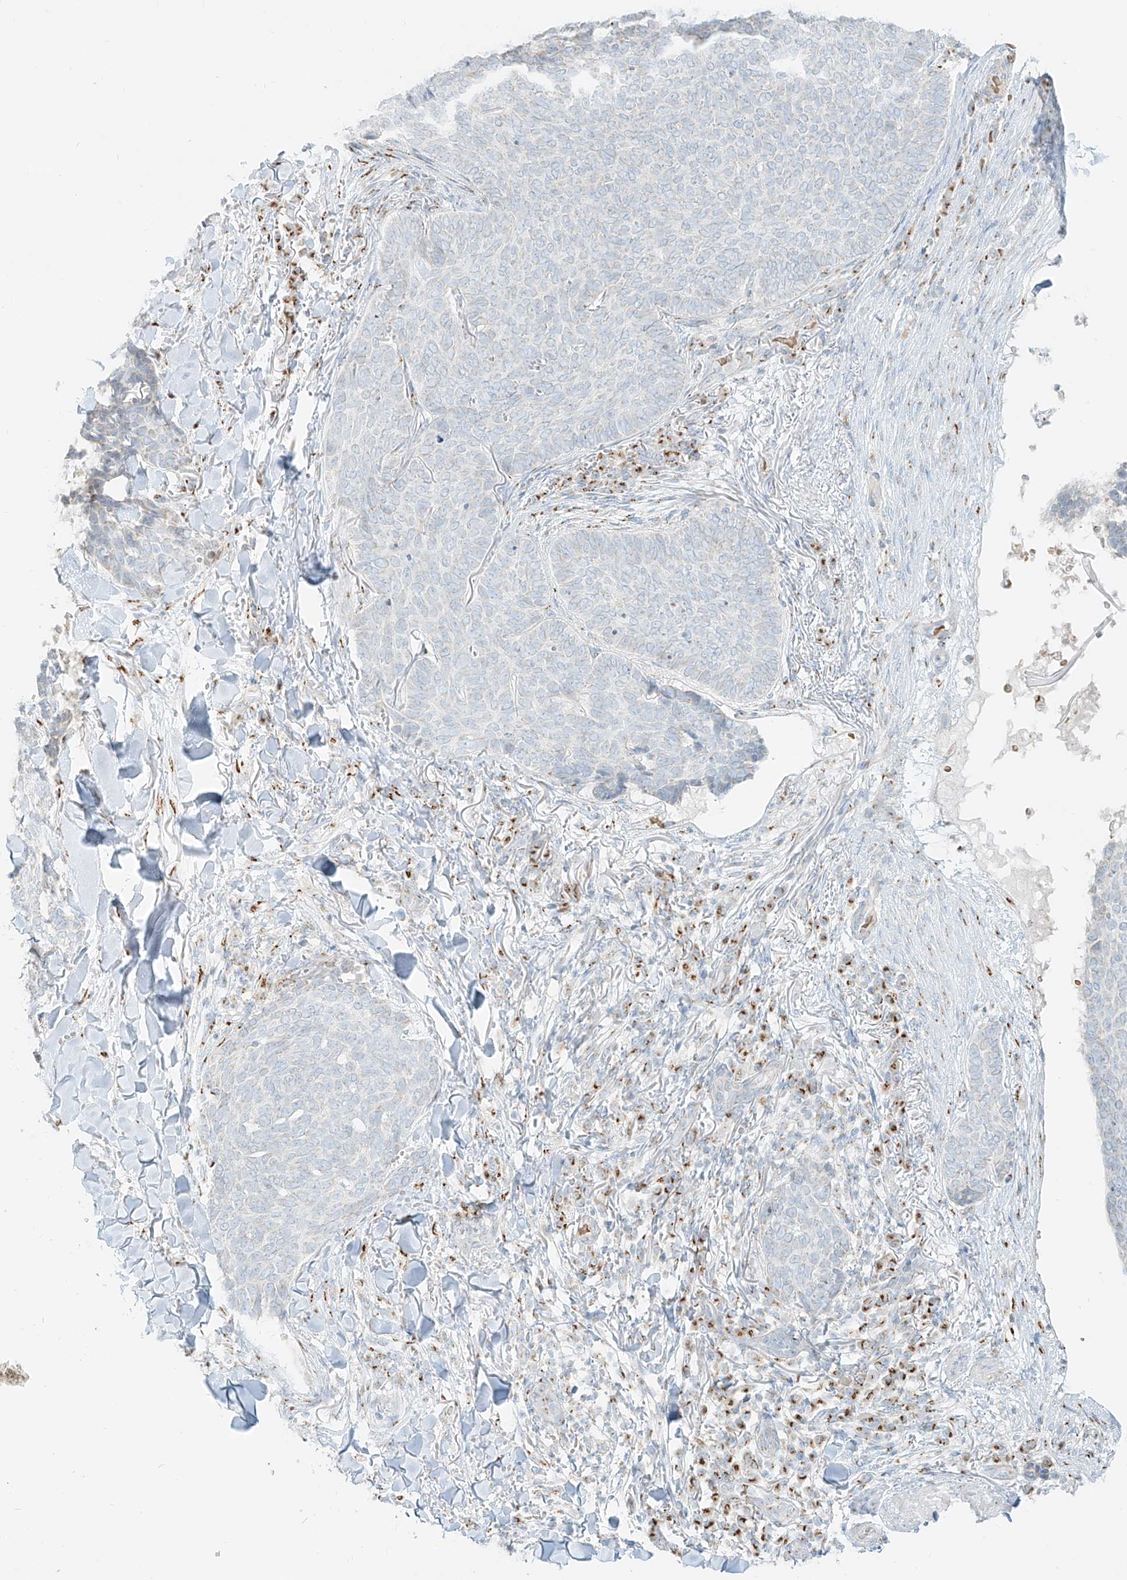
{"staining": {"intensity": "negative", "quantity": "none", "location": "none"}, "tissue": "skin cancer", "cell_type": "Tumor cells", "image_type": "cancer", "snomed": [{"axis": "morphology", "description": "Normal tissue, NOS"}, {"axis": "morphology", "description": "Basal cell carcinoma"}, {"axis": "topography", "description": "Skin"}], "caption": "Human skin cancer (basal cell carcinoma) stained for a protein using immunohistochemistry shows no staining in tumor cells.", "gene": "TMEM87B", "patient": {"sex": "male", "age": 50}}